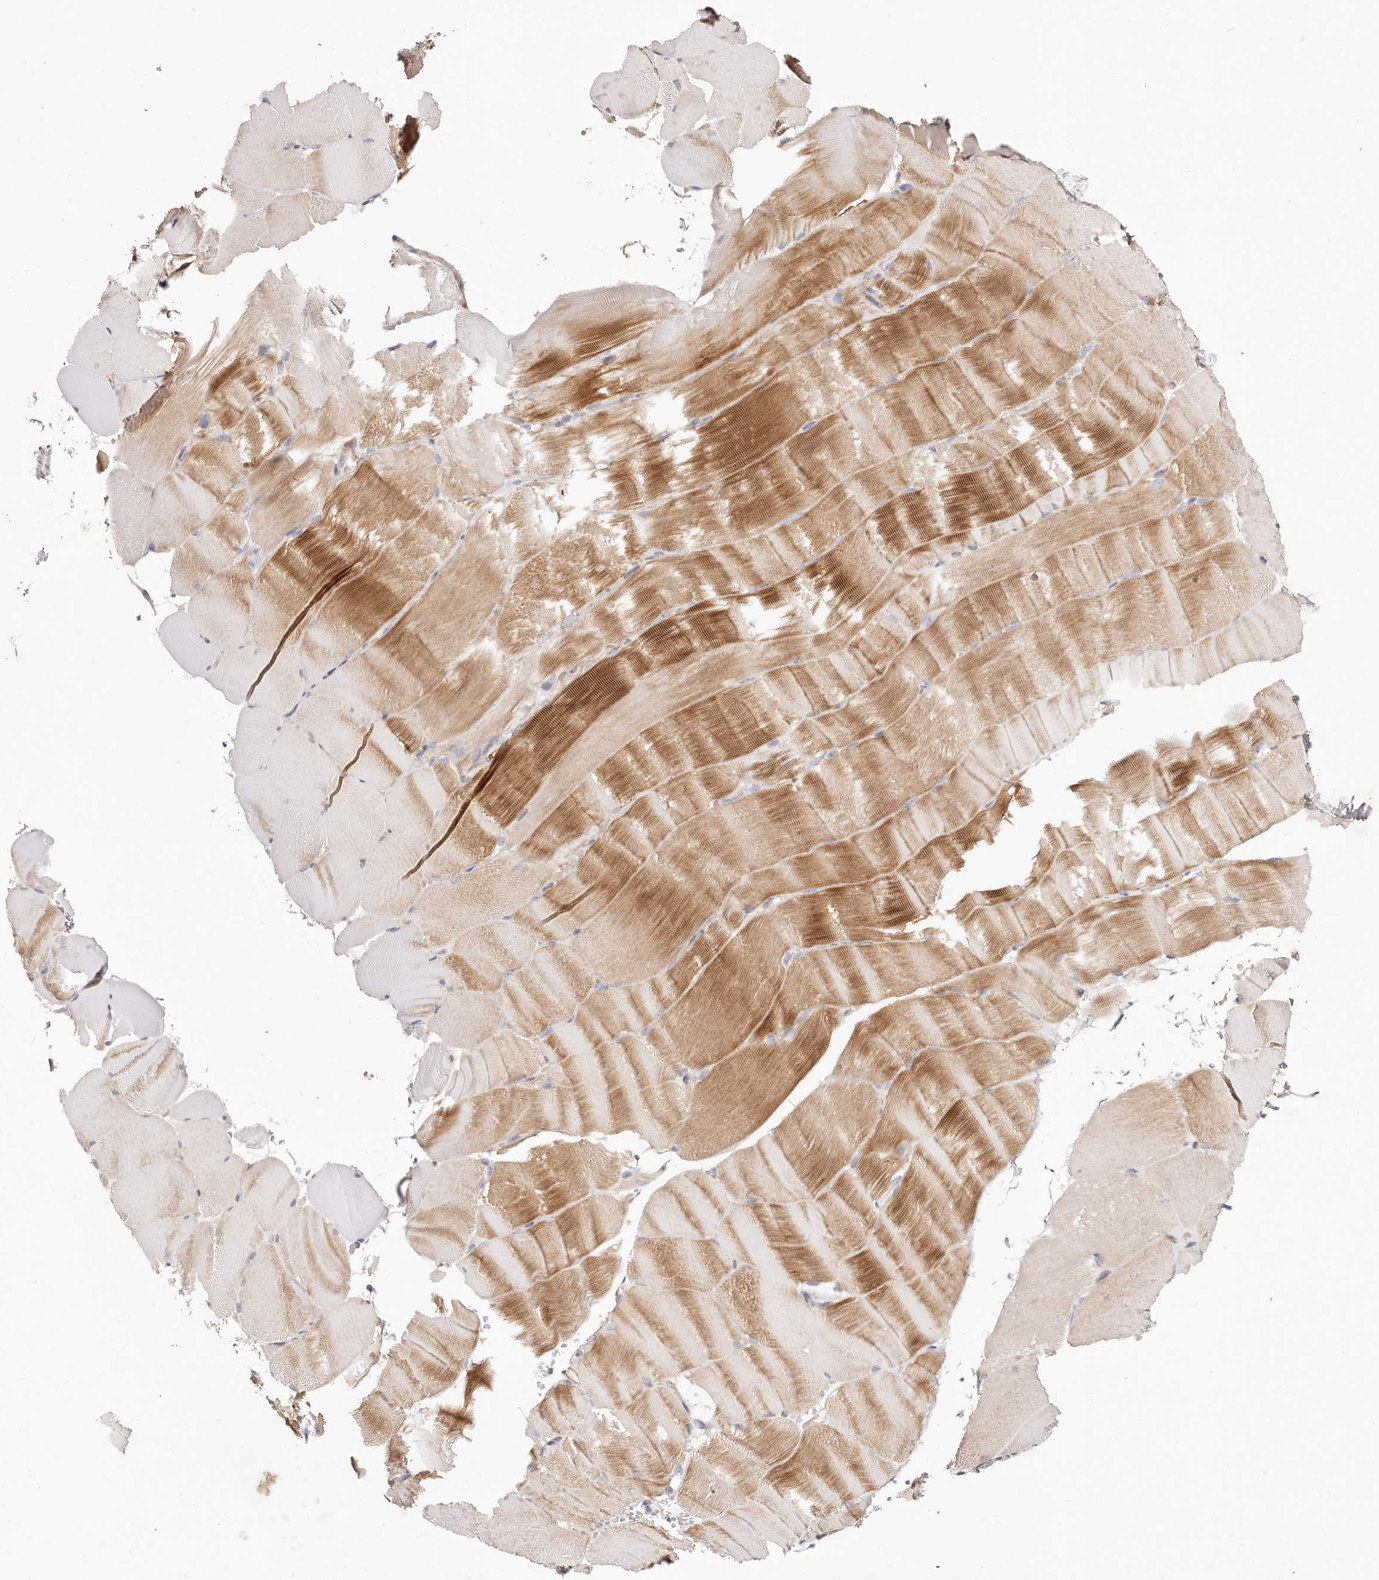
{"staining": {"intensity": "strong", "quantity": "<25%", "location": "cytoplasmic/membranous"}, "tissue": "skeletal muscle", "cell_type": "Myocytes", "image_type": "normal", "snomed": [{"axis": "morphology", "description": "Normal tissue, NOS"}, {"axis": "topography", "description": "Skeletal muscle"}, {"axis": "topography", "description": "Parathyroid gland"}], "caption": "Immunohistochemistry of benign skeletal muscle reveals medium levels of strong cytoplasmic/membranous positivity in approximately <25% of myocytes.", "gene": "SLC35B2", "patient": {"sex": "female", "age": 37}}